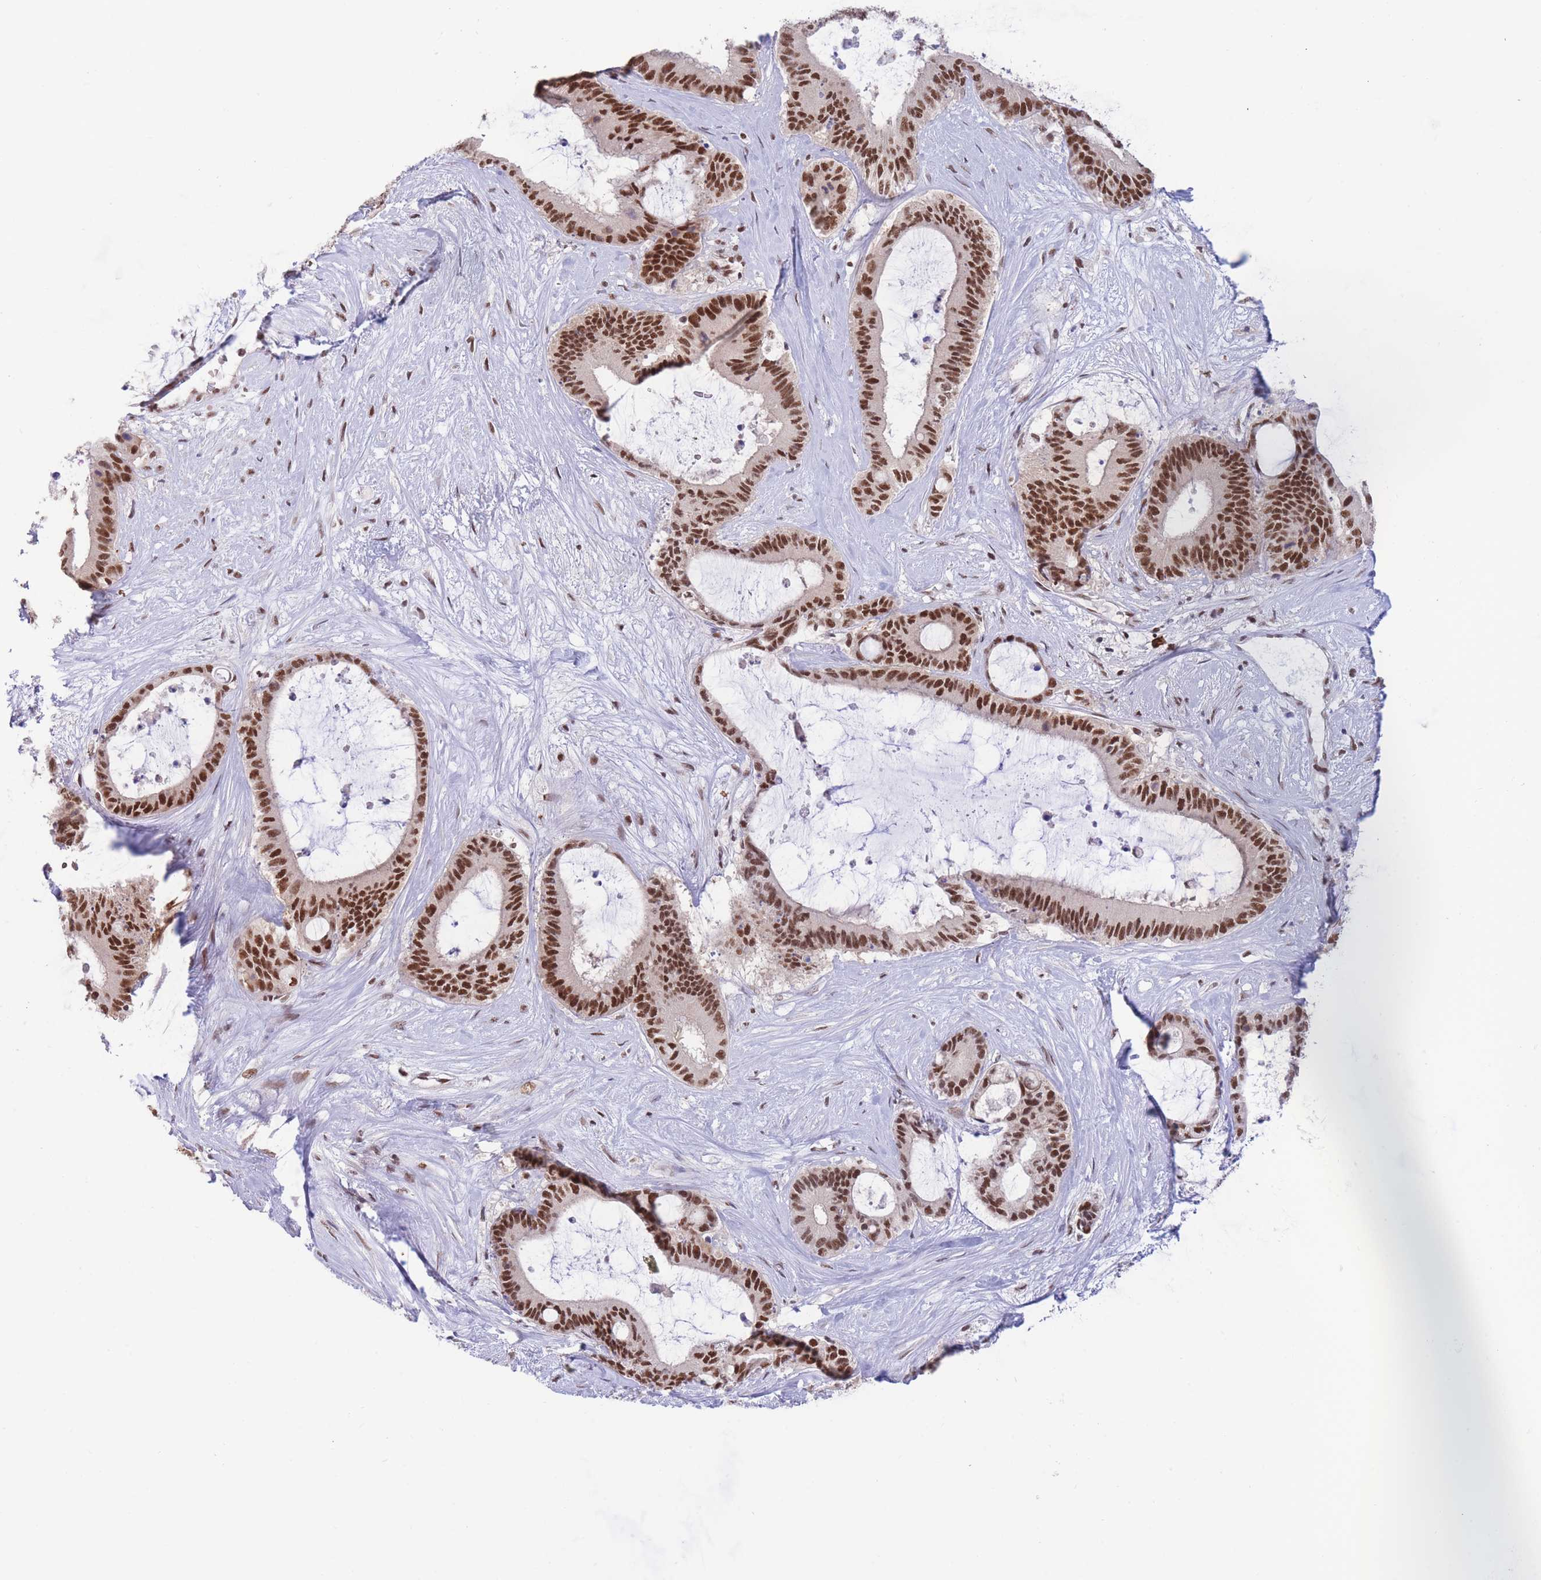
{"staining": {"intensity": "strong", "quantity": ">75%", "location": "nuclear"}, "tissue": "liver cancer", "cell_type": "Tumor cells", "image_type": "cancer", "snomed": [{"axis": "morphology", "description": "Normal tissue, NOS"}, {"axis": "morphology", "description": "Cholangiocarcinoma"}, {"axis": "topography", "description": "Liver"}, {"axis": "topography", "description": "Peripheral nerve tissue"}], "caption": "Immunohistochemistry image of cholangiocarcinoma (liver) stained for a protein (brown), which reveals high levels of strong nuclear expression in approximately >75% of tumor cells.", "gene": "SMAD9", "patient": {"sex": "female", "age": 73}}